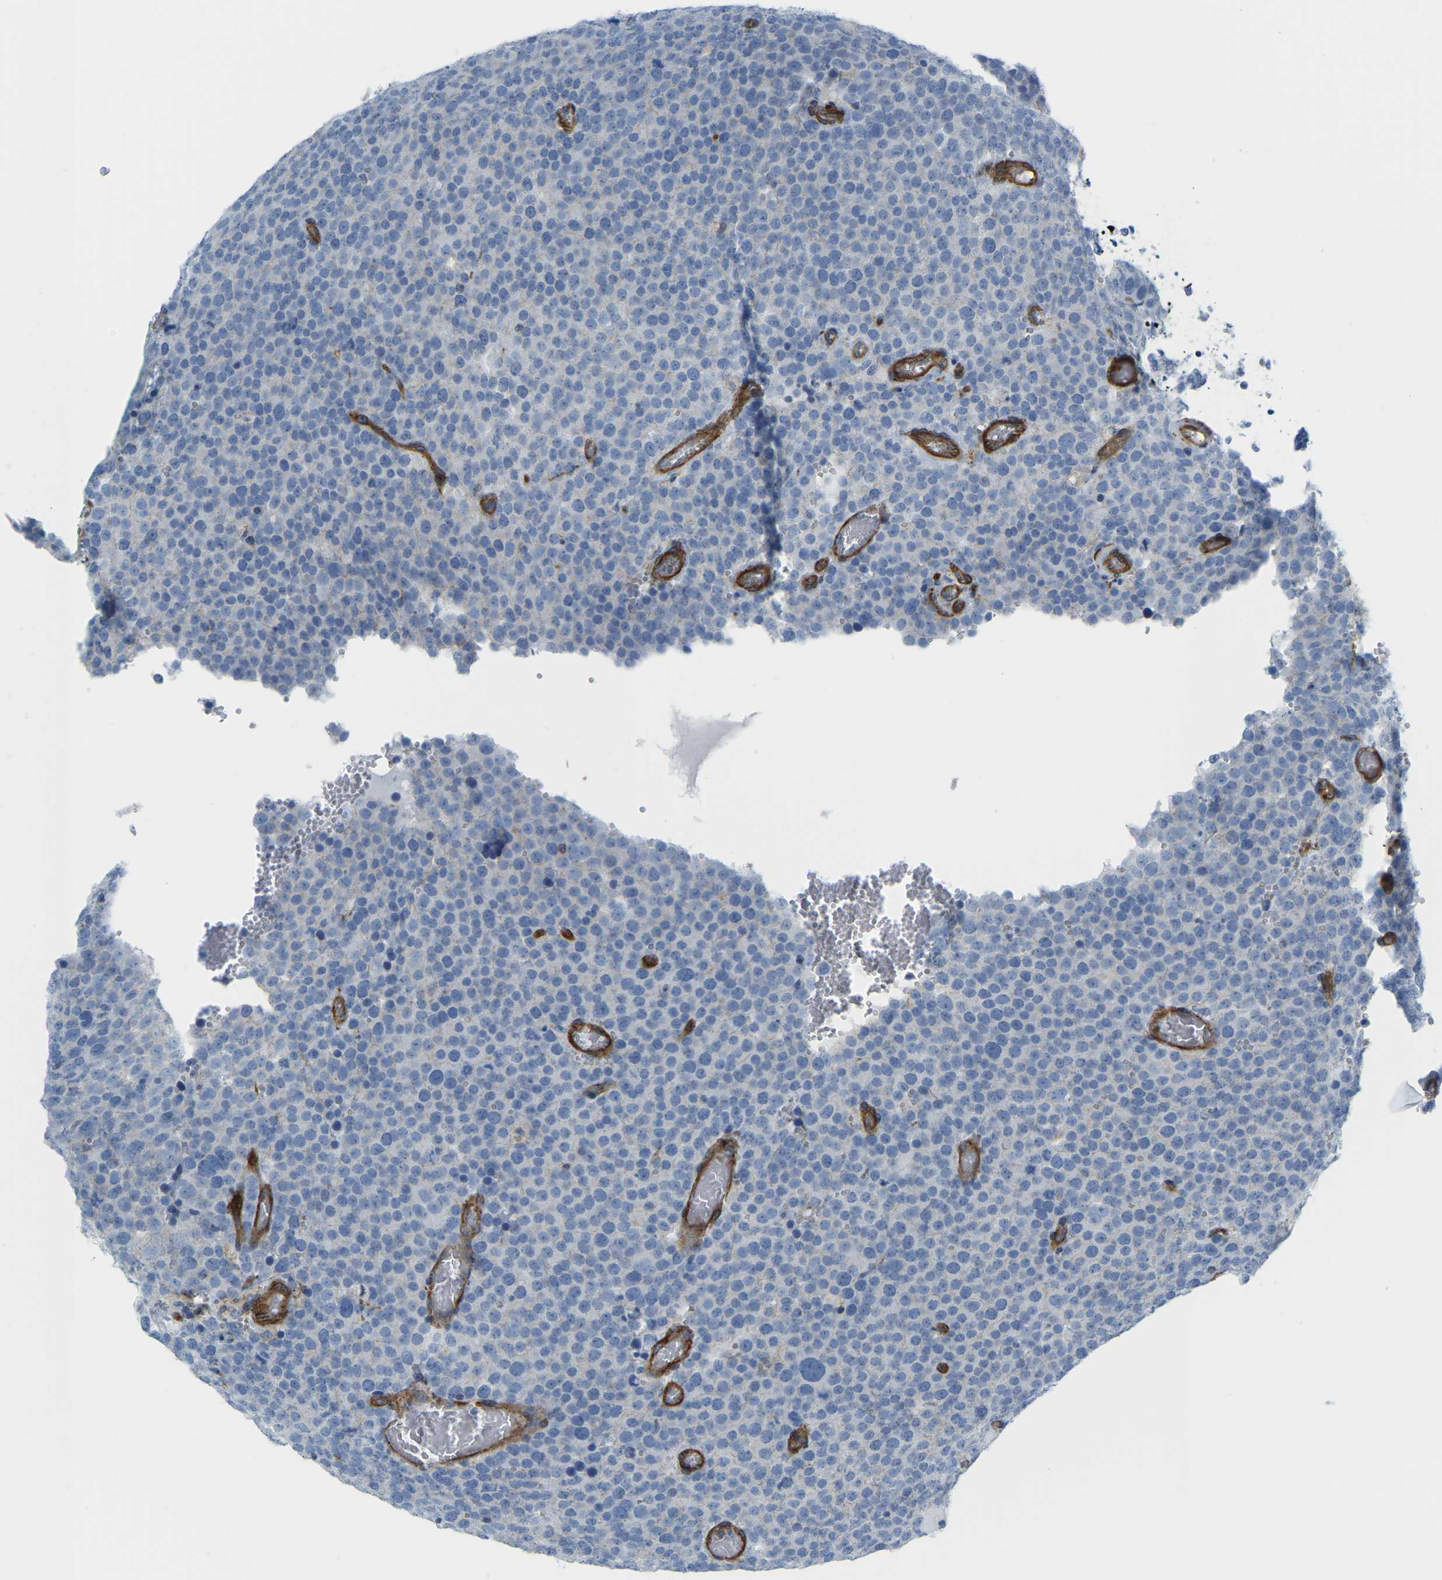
{"staining": {"intensity": "negative", "quantity": "none", "location": "none"}, "tissue": "testis cancer", "cell_type": "Tumor cells", "image_type": "cancer", "snomed": [{"axis": "morphology", "description": "Normal tissue, NOS"}, {"axis": "morphology", "description": "Seminoma, NOS"}, {"axis": "topography", "description": "Testis"}], "caption": "Tumor cells are negative for brown protein staining in seminoma (testis). (DAB (3,3'-diaminobenzidine) IHC visualized using brightfield microscopy, high magnification).", "gene": "MYL3", "patient": {"sex": "male", "age": 71}}